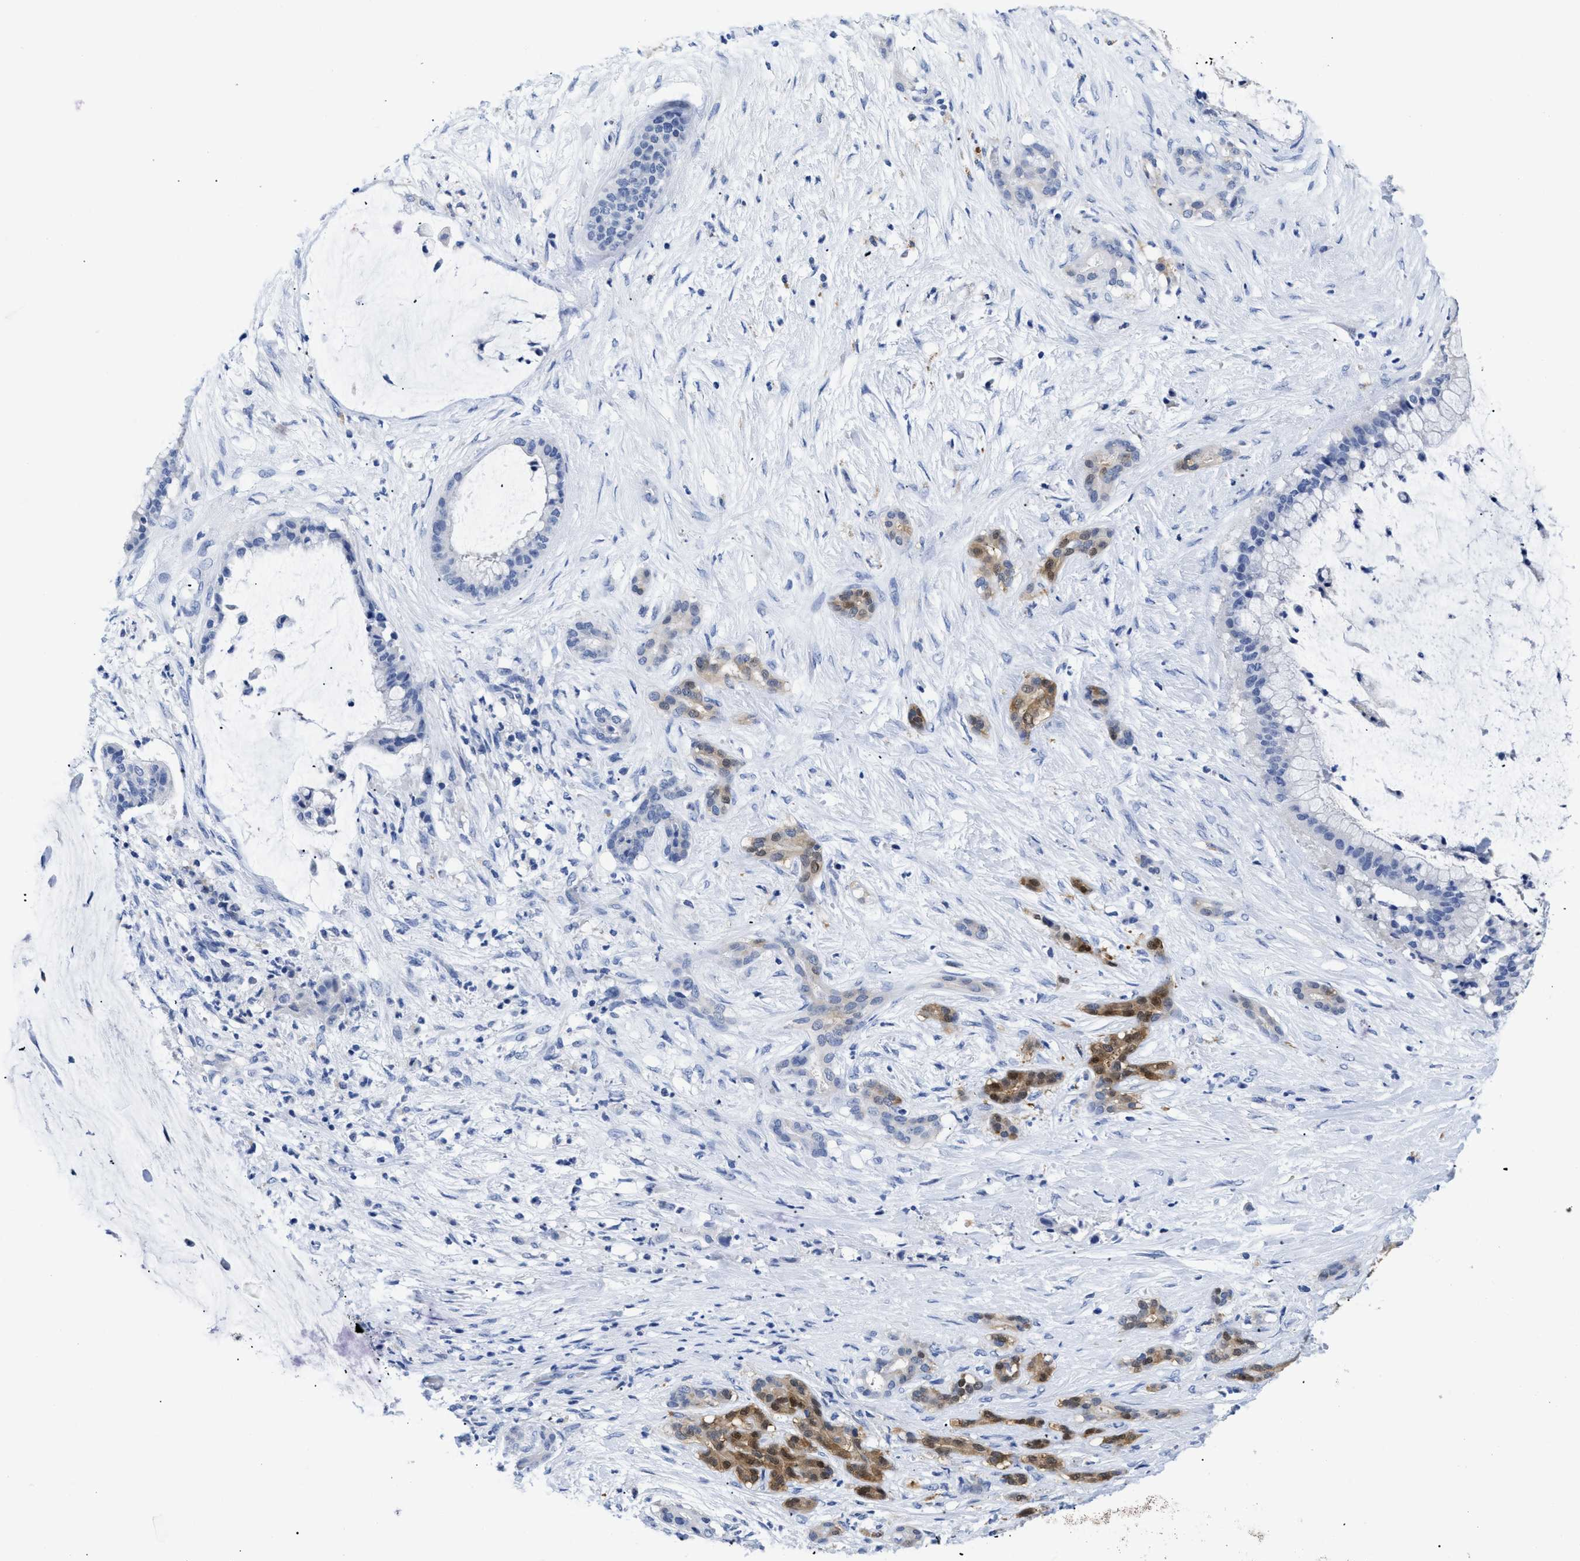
{"staining": {"intensity": "negative", "quantity": "none", "location": "none"}, "tissue": "pancreatic cancer", "cell_type": "Tumor cells", "image_type": "cancer", "snomed": [{"axis": "morphology", "description": "Adenocarcinoma, NOS"}, {"axis": "topography", "description": "Pancreas"}], "caption": "A micrograph of human pancreatic adenocarcinoma is negative for staining in tumor cells. (Immunohistochemistry (ihc), brightfield microscopy, high magnification).", "gene": "APOBEC2", "patient": {"sex": "male", "age": 41}}